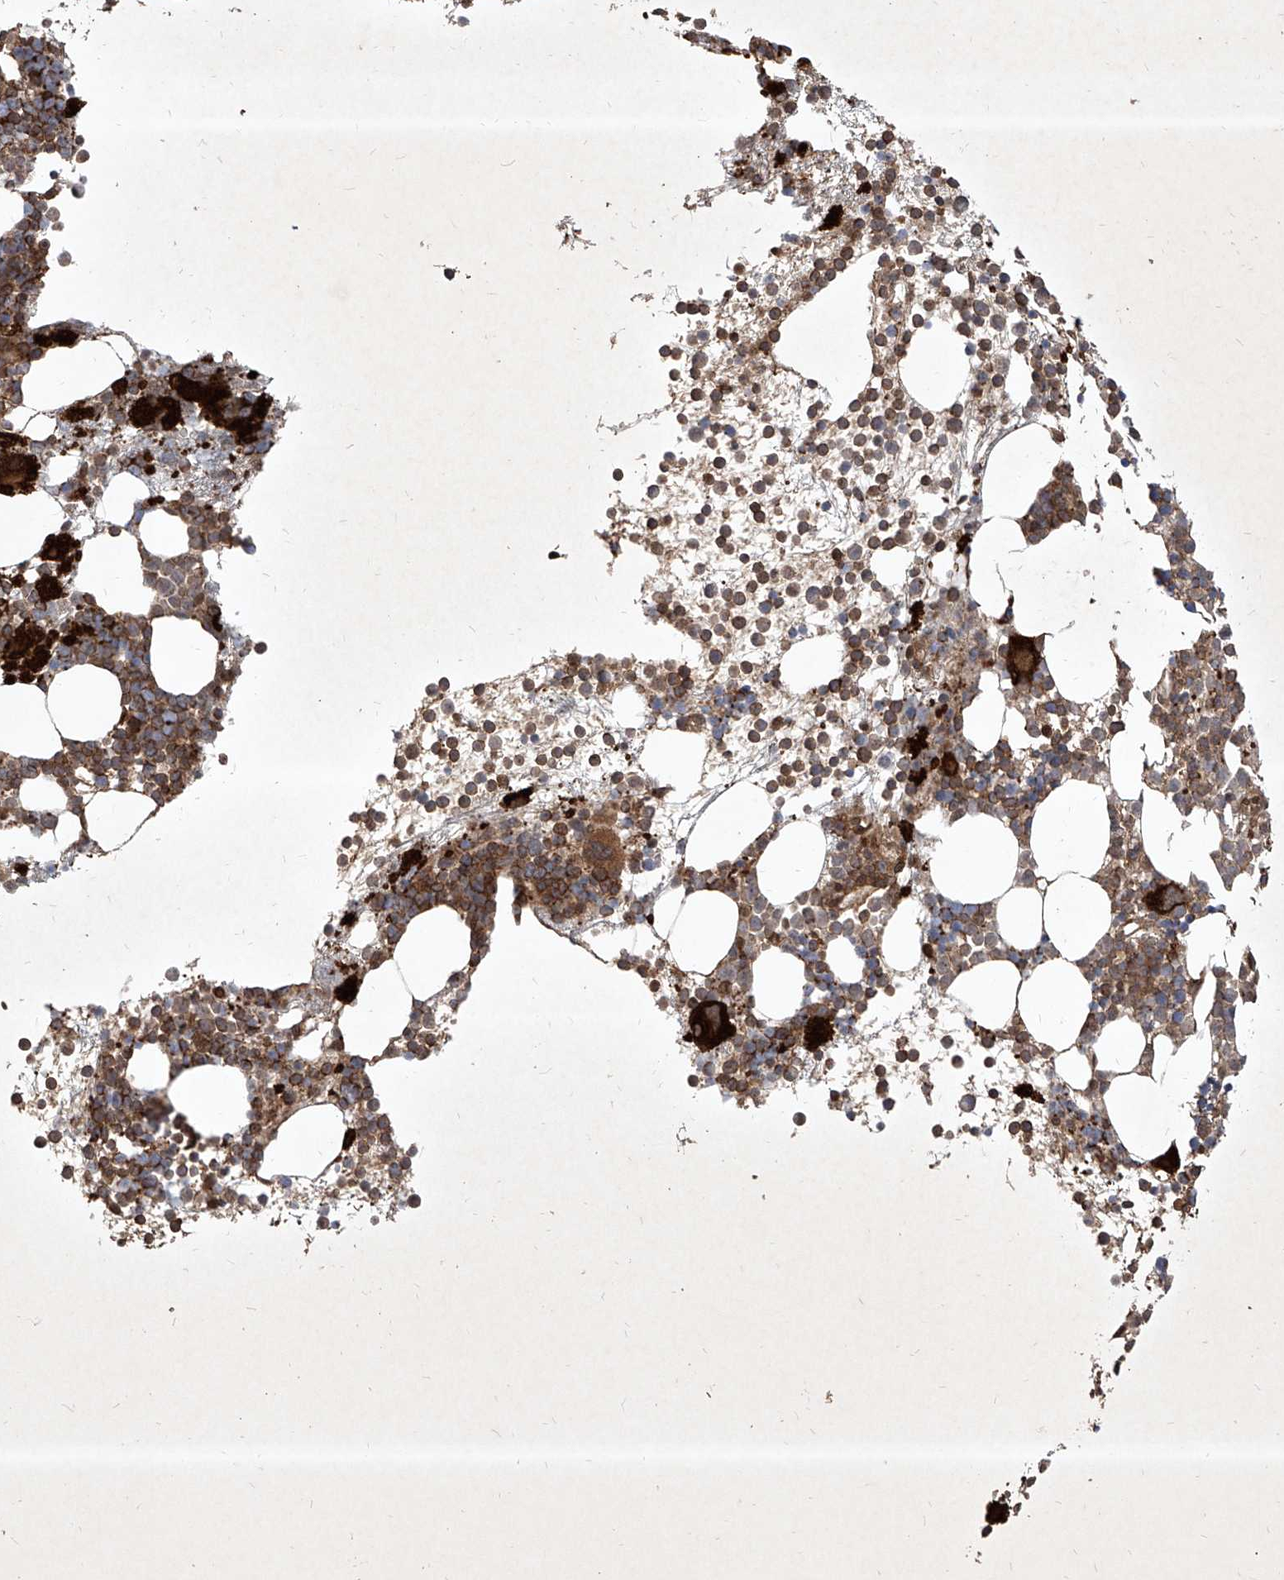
{"staining": {"intensity": "moderate", "quantity": ">75%", "location": "cytoplasmic/membranous"}, "tissue": "bone marrow", "cell_type": "Hematopoietic cells", "image_type": "normal", "snomed": [{"axis": "morphology", "description": "Normal tissue, NOS"}, {"axis": "topography", "description": "Bone marrow"}], "caption": "This image reveals immunohistochemistry staining of normal bone marrow, with medium moderate cytoplasmic/membranous staining in about >75% of hematopoietic cells.", "gene": "MAGED2", "patient": {"sex": "female", "age": 57}}